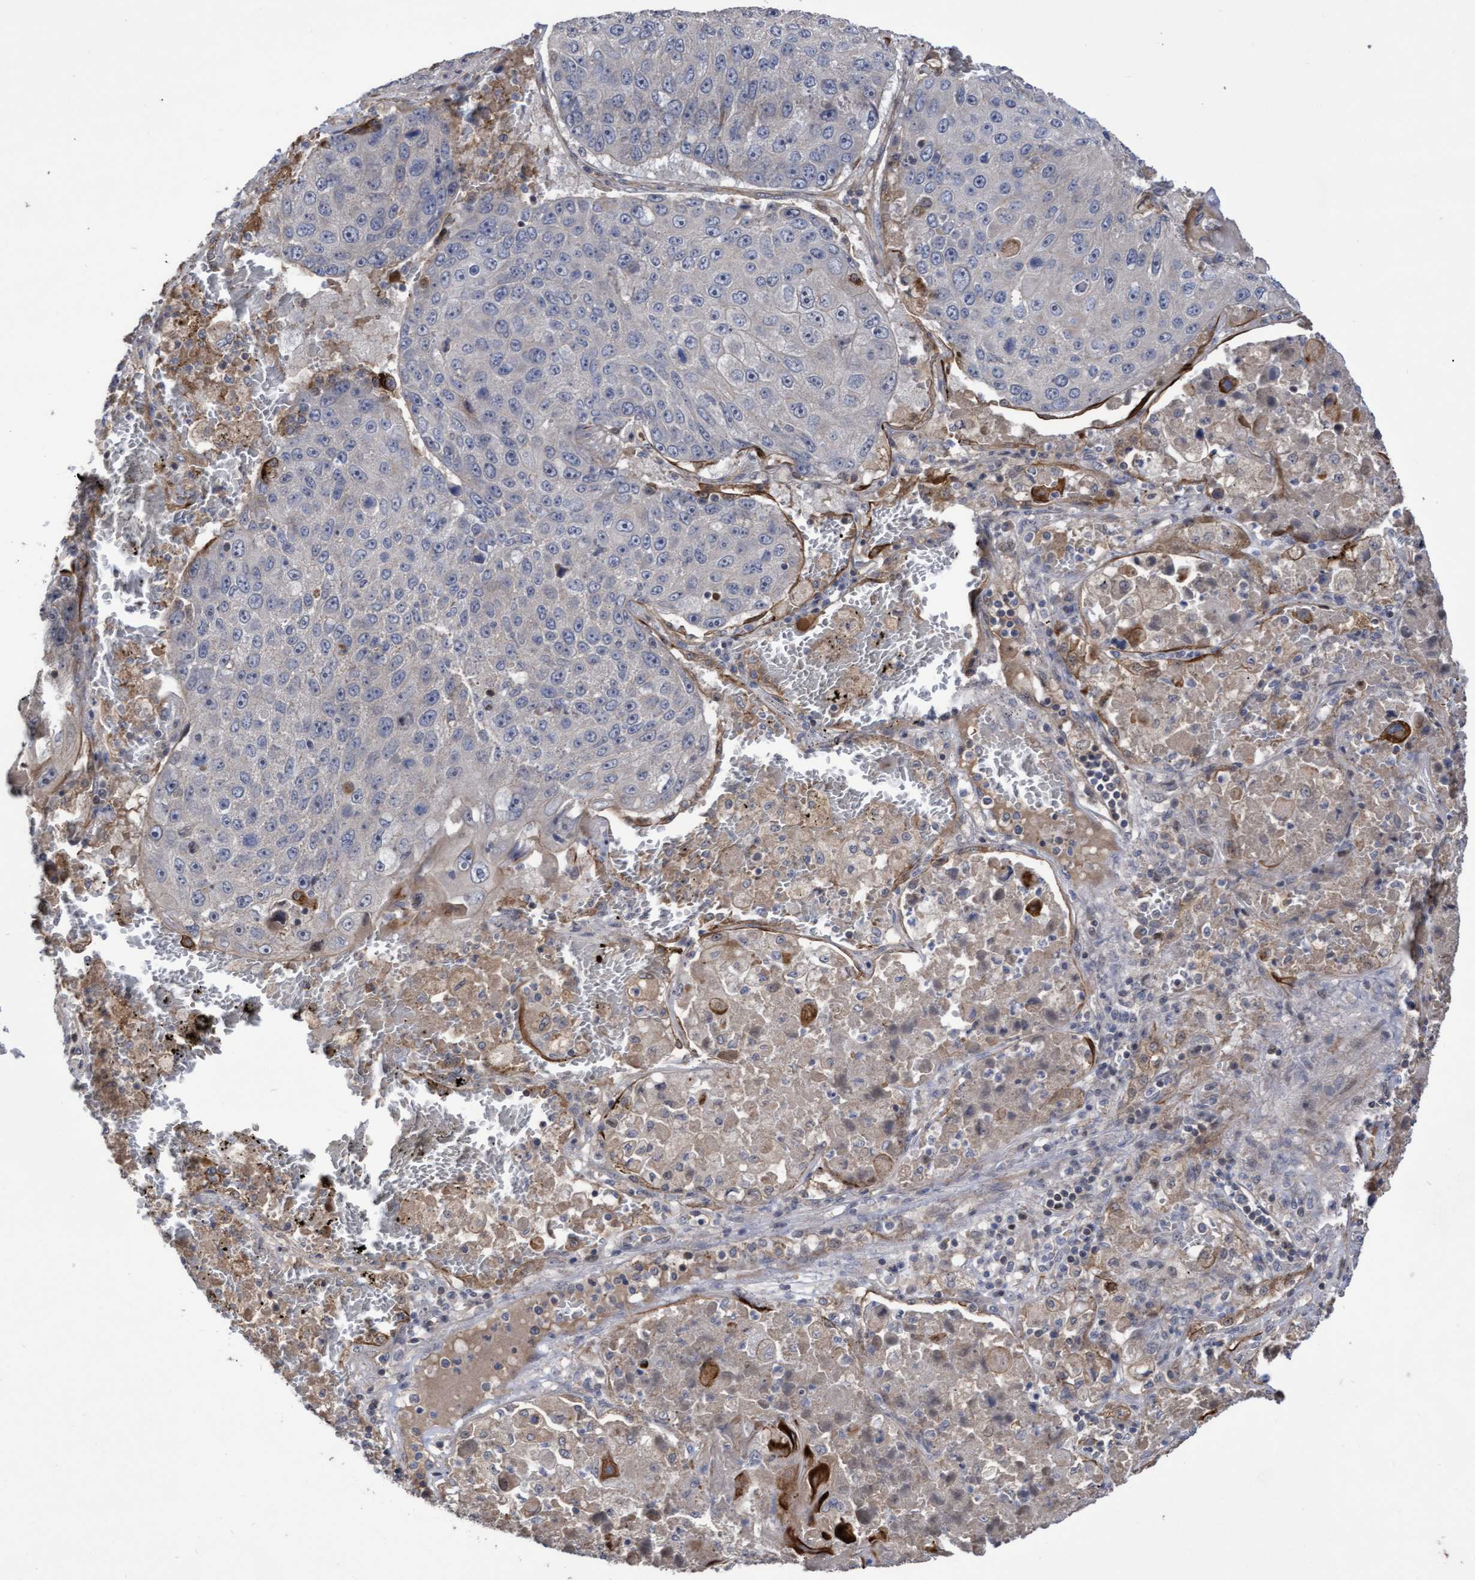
{"staining": {"intensity": "negative", "quantity": "none", "location": "none"}, "tissue": "lung cancer", "cell_type": "Tumor cells", "image_type": "cancer", "snomed": [{"axis": "morphology", "description": "Squamous cell carcinoma, NOS"}, {"axis": "topography", "description": "Lung"}], "caption": "The micrograph exhibits no staining of tumor cells in squamous cell carcinoma (lung).", "gene": "COBL", "patient": {"sex": "male", "age": 61}}